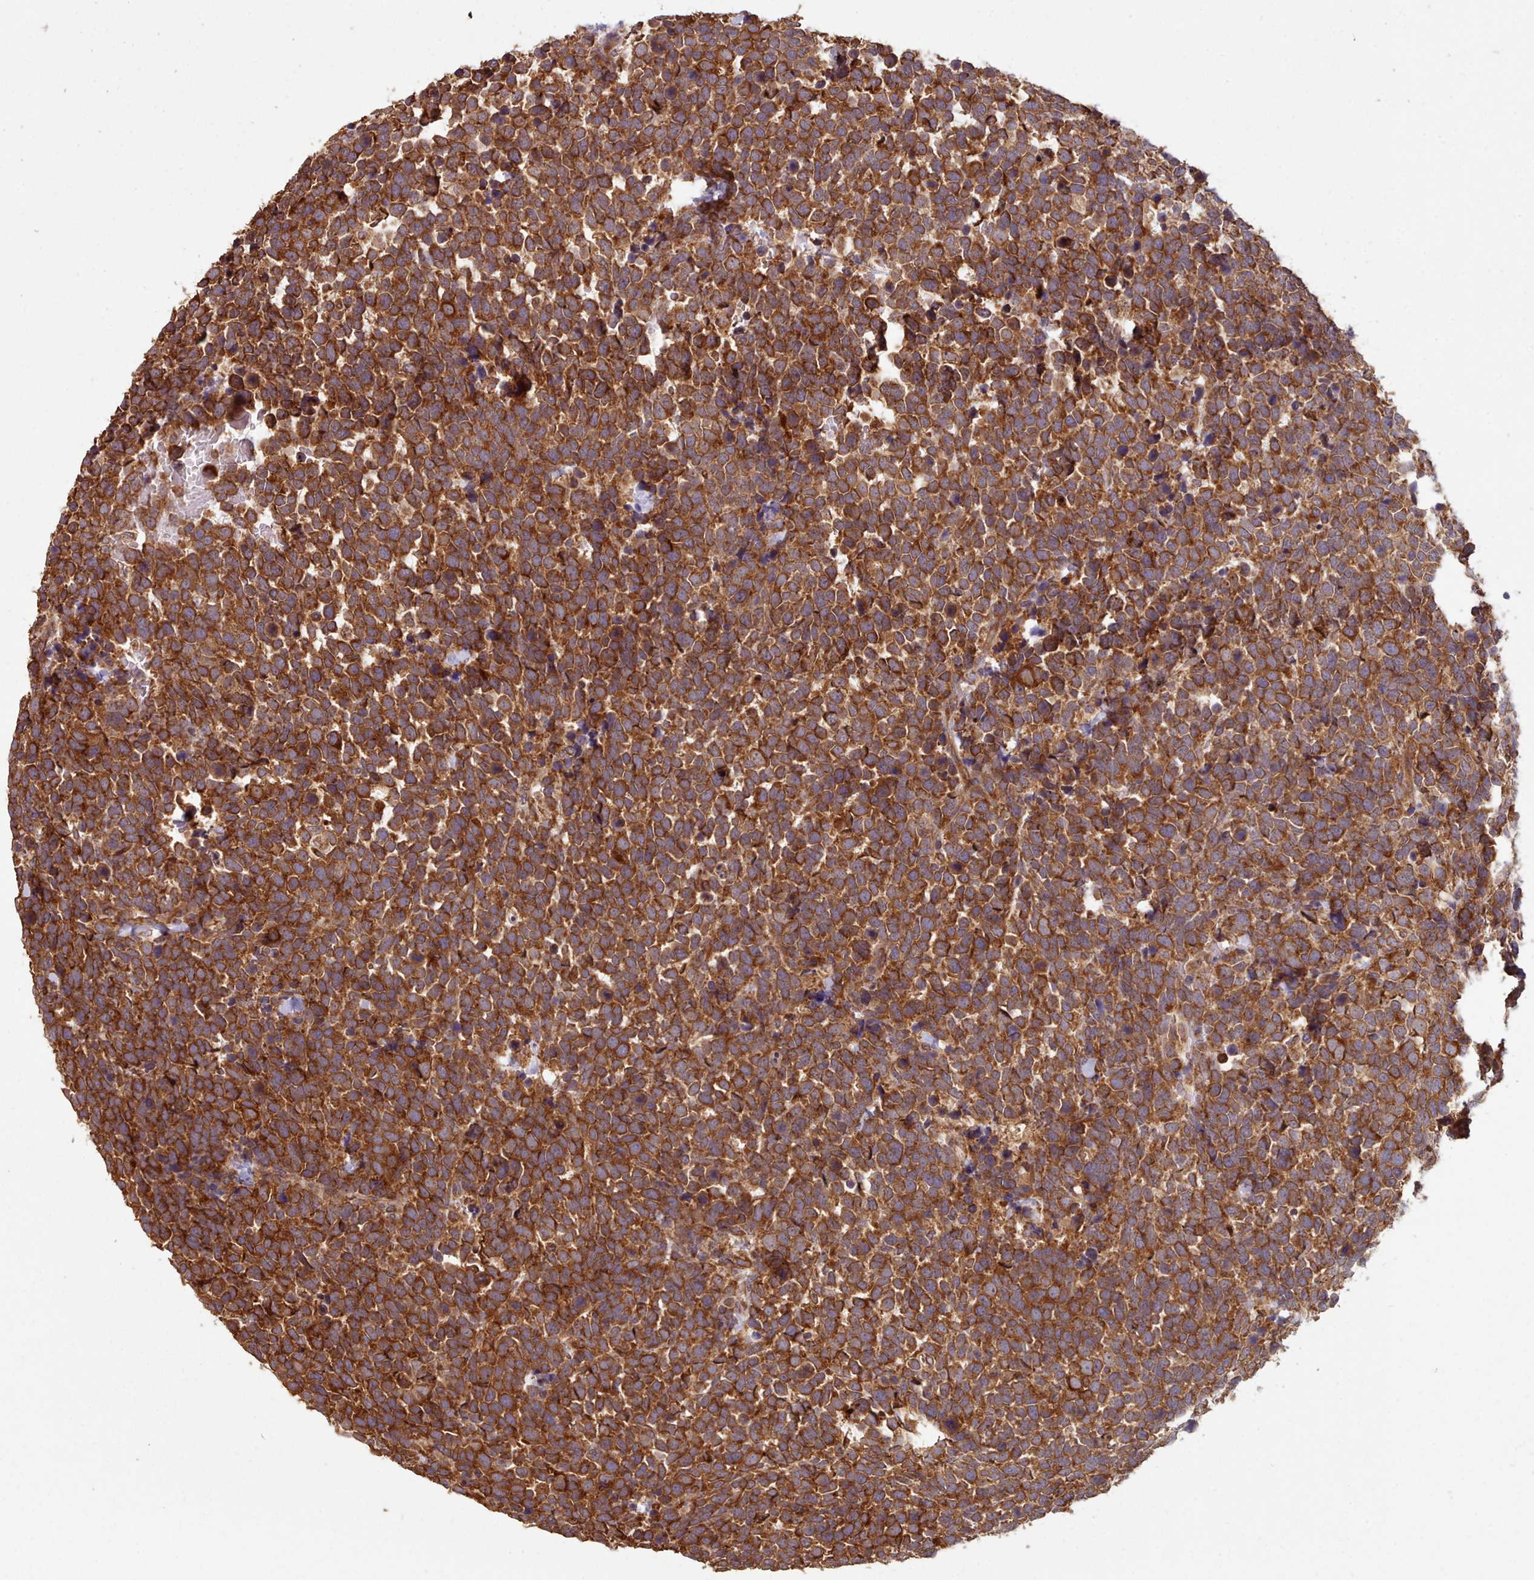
{"staining": {"intensity": "strong", "quantity": ">75%", "location": "cytoplasmic/membranous"}, "tissue": "urothelial cancer", "cell_type": "Tumor cells", "image_type": "cancer", "snomed": [{"axis": "morphology", "description": "Urothelial carcinoma, High grade"}, {"axis": "topography", "description": "Urinary bladder"}], "caption": "Tumor cells exhibit high levels of strong cytoplasmic/membranous staining in approximately >75% of cells in urothelial carcinoma (high-grade). (Stains: DAB (3,3'-diaminobenzidine) in brown, nuclei in blue, Microscopy: brightfield microscopy at high magnification).", "gene": "CRYBG1", "patient": {"sex": "female", "age": 82}}